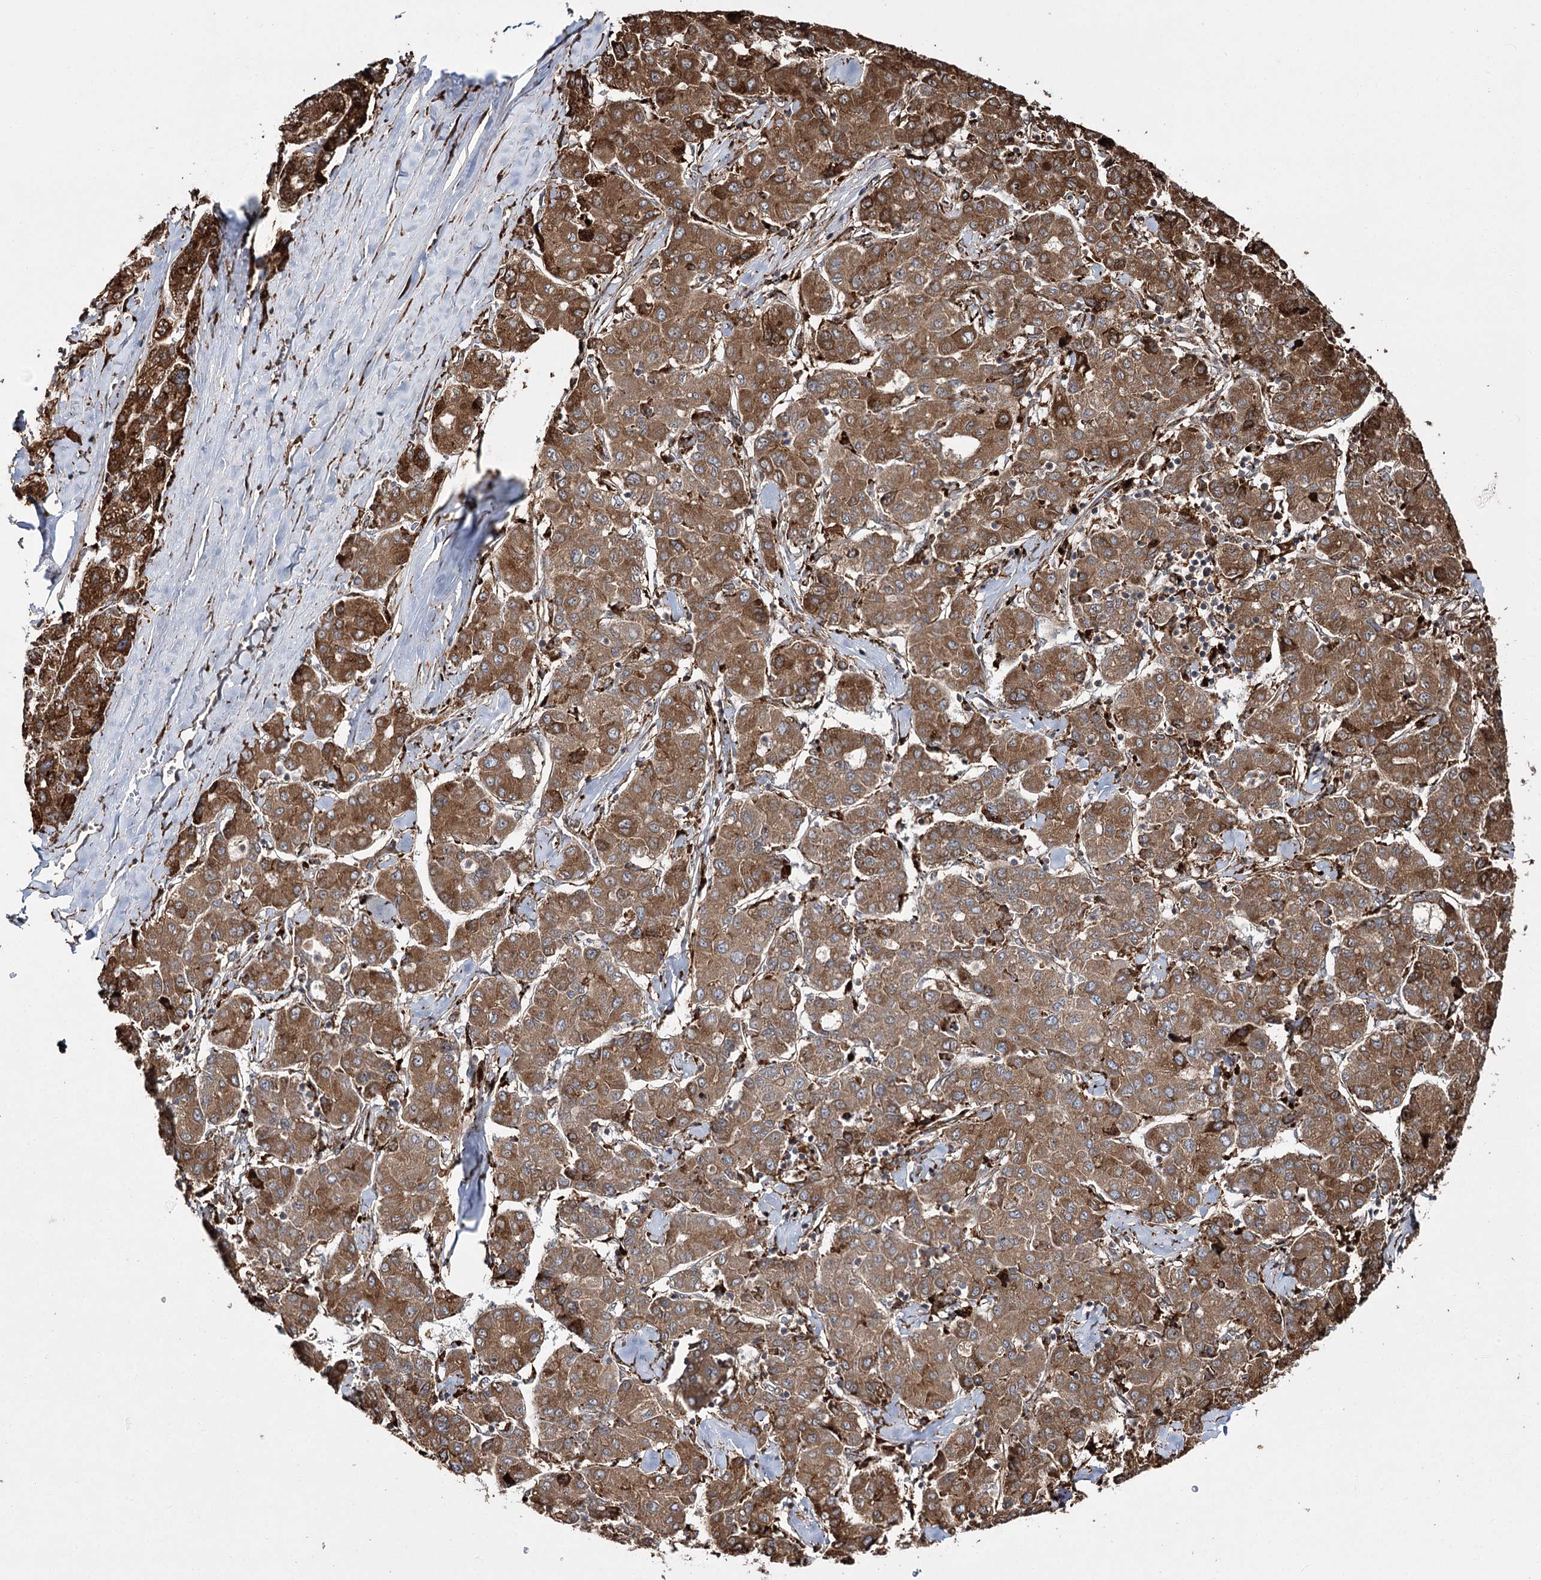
{"staining": {"intensity": "moderate", "quantity": ">75%", "location": "cytoplasmic/membranous"}, "tissue": "liver cancer", "cell_type": "Tumor cells", "image_type": "cancer", "snomed": [{"axis": "morphology", "description": "Carcinoma, Hepatocellular, NOS"}, {"axis": "topography", "description": "Liver"}], "caption": "A medium amount of moderate cytoplasmic/membranous positivity is identified in about >75% of tumor cells in liver cancer (hepatocellular carcinoma) tissue. Nuclei are stained in blue.", "gene": "FANCL", "patient": {"sex": "male", "age": 65}}